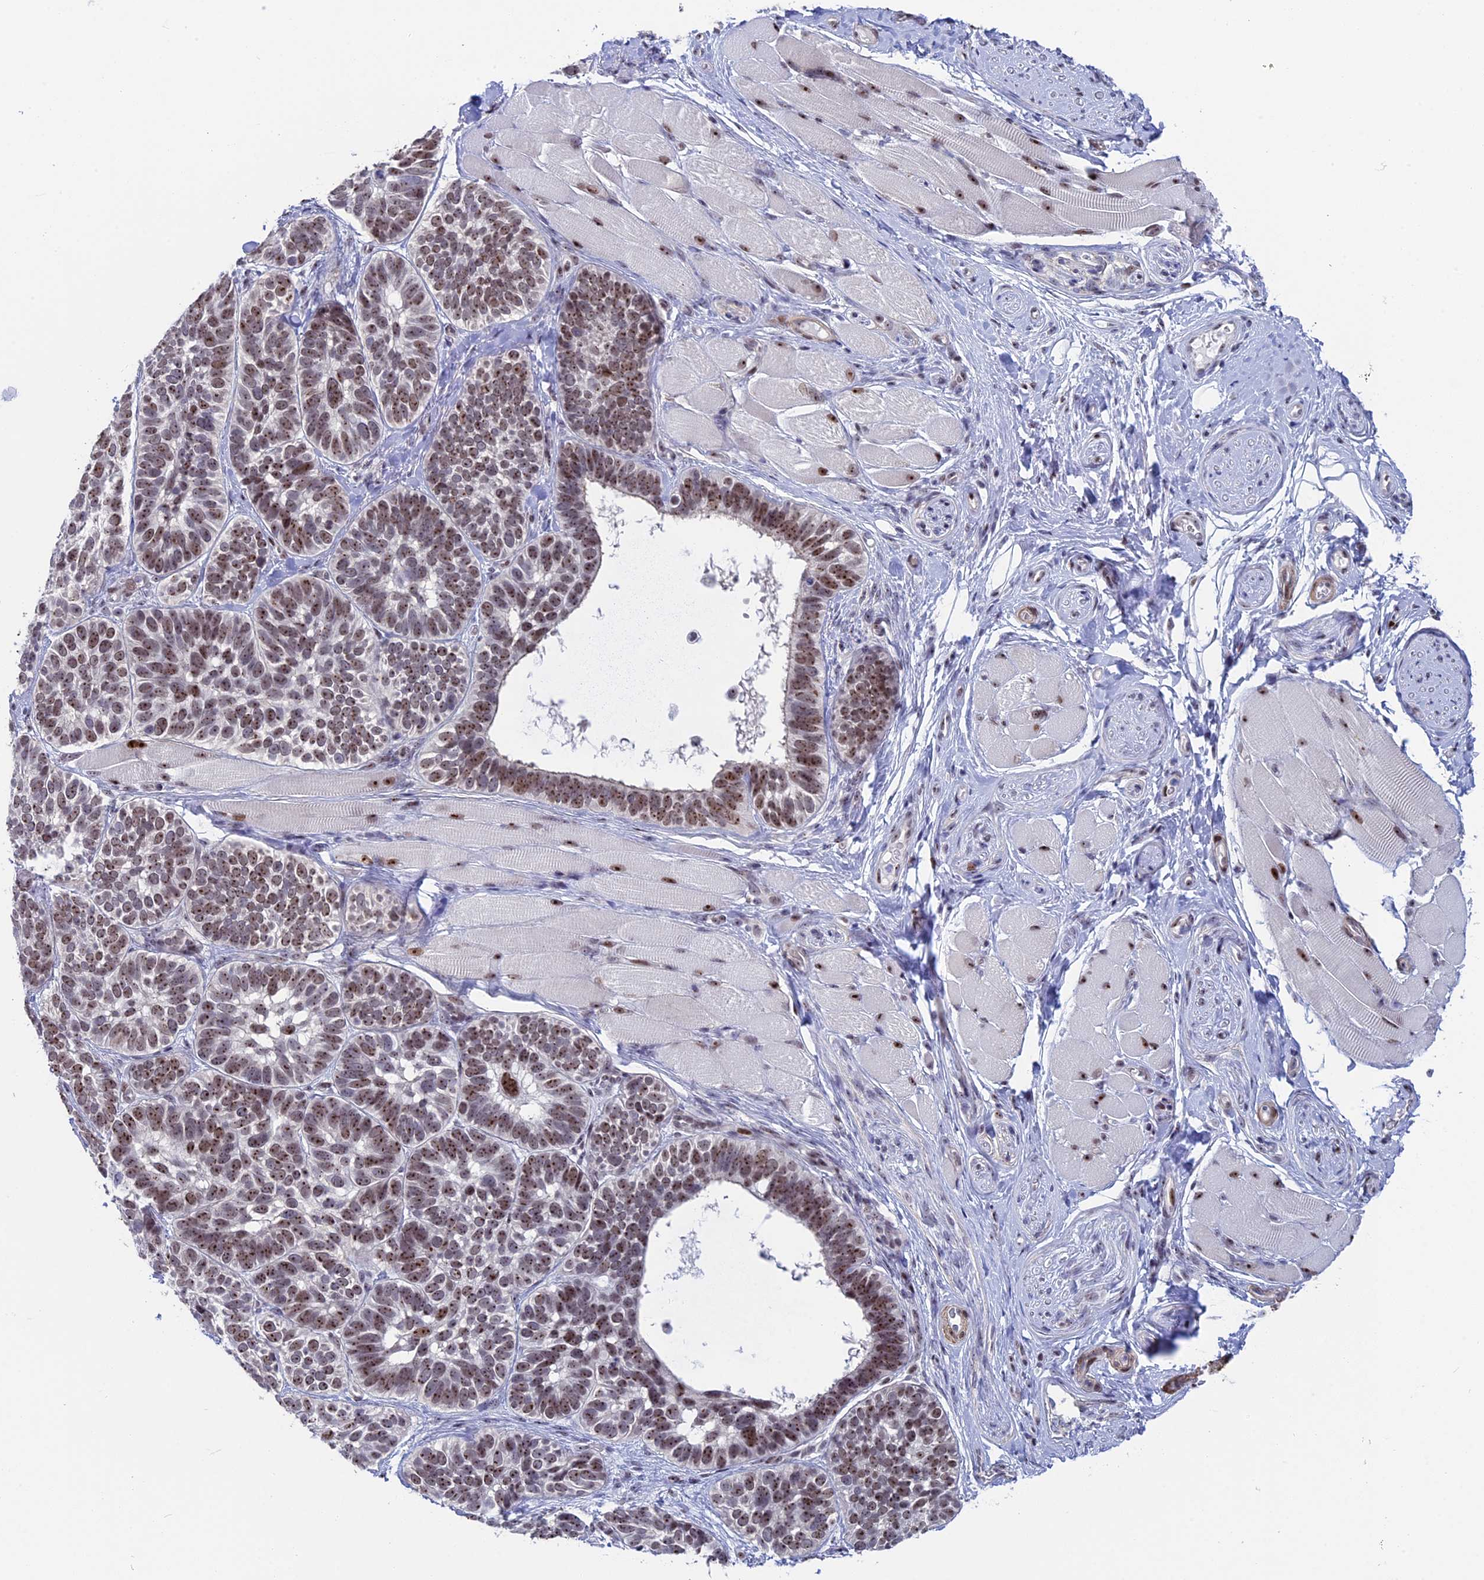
{"staining": {"intensity": "strong", "quantity": ">75%", "location": "nuclear"}, "tissue": "skin cancer", "cell_type": "Tumor cells", "image_type": "cancer", "snomed": [{"axis": "morphology", "description": "Basal cell carcinoma"}, {"axis": "topography", "description": "Skin"}], "caption": "Immunohistochemistry (IHC) image of neoplastic tissue: skin cancer (basal cell carcinoma) stained using immunohistochemistry (IHC) shows high levels of strong protein expression localized specifically in the nuclear of tumor cells, appearing as a nuclear brown color.", "gene": "CCDC86", "patient": {"sex": "male", "age": 62}}